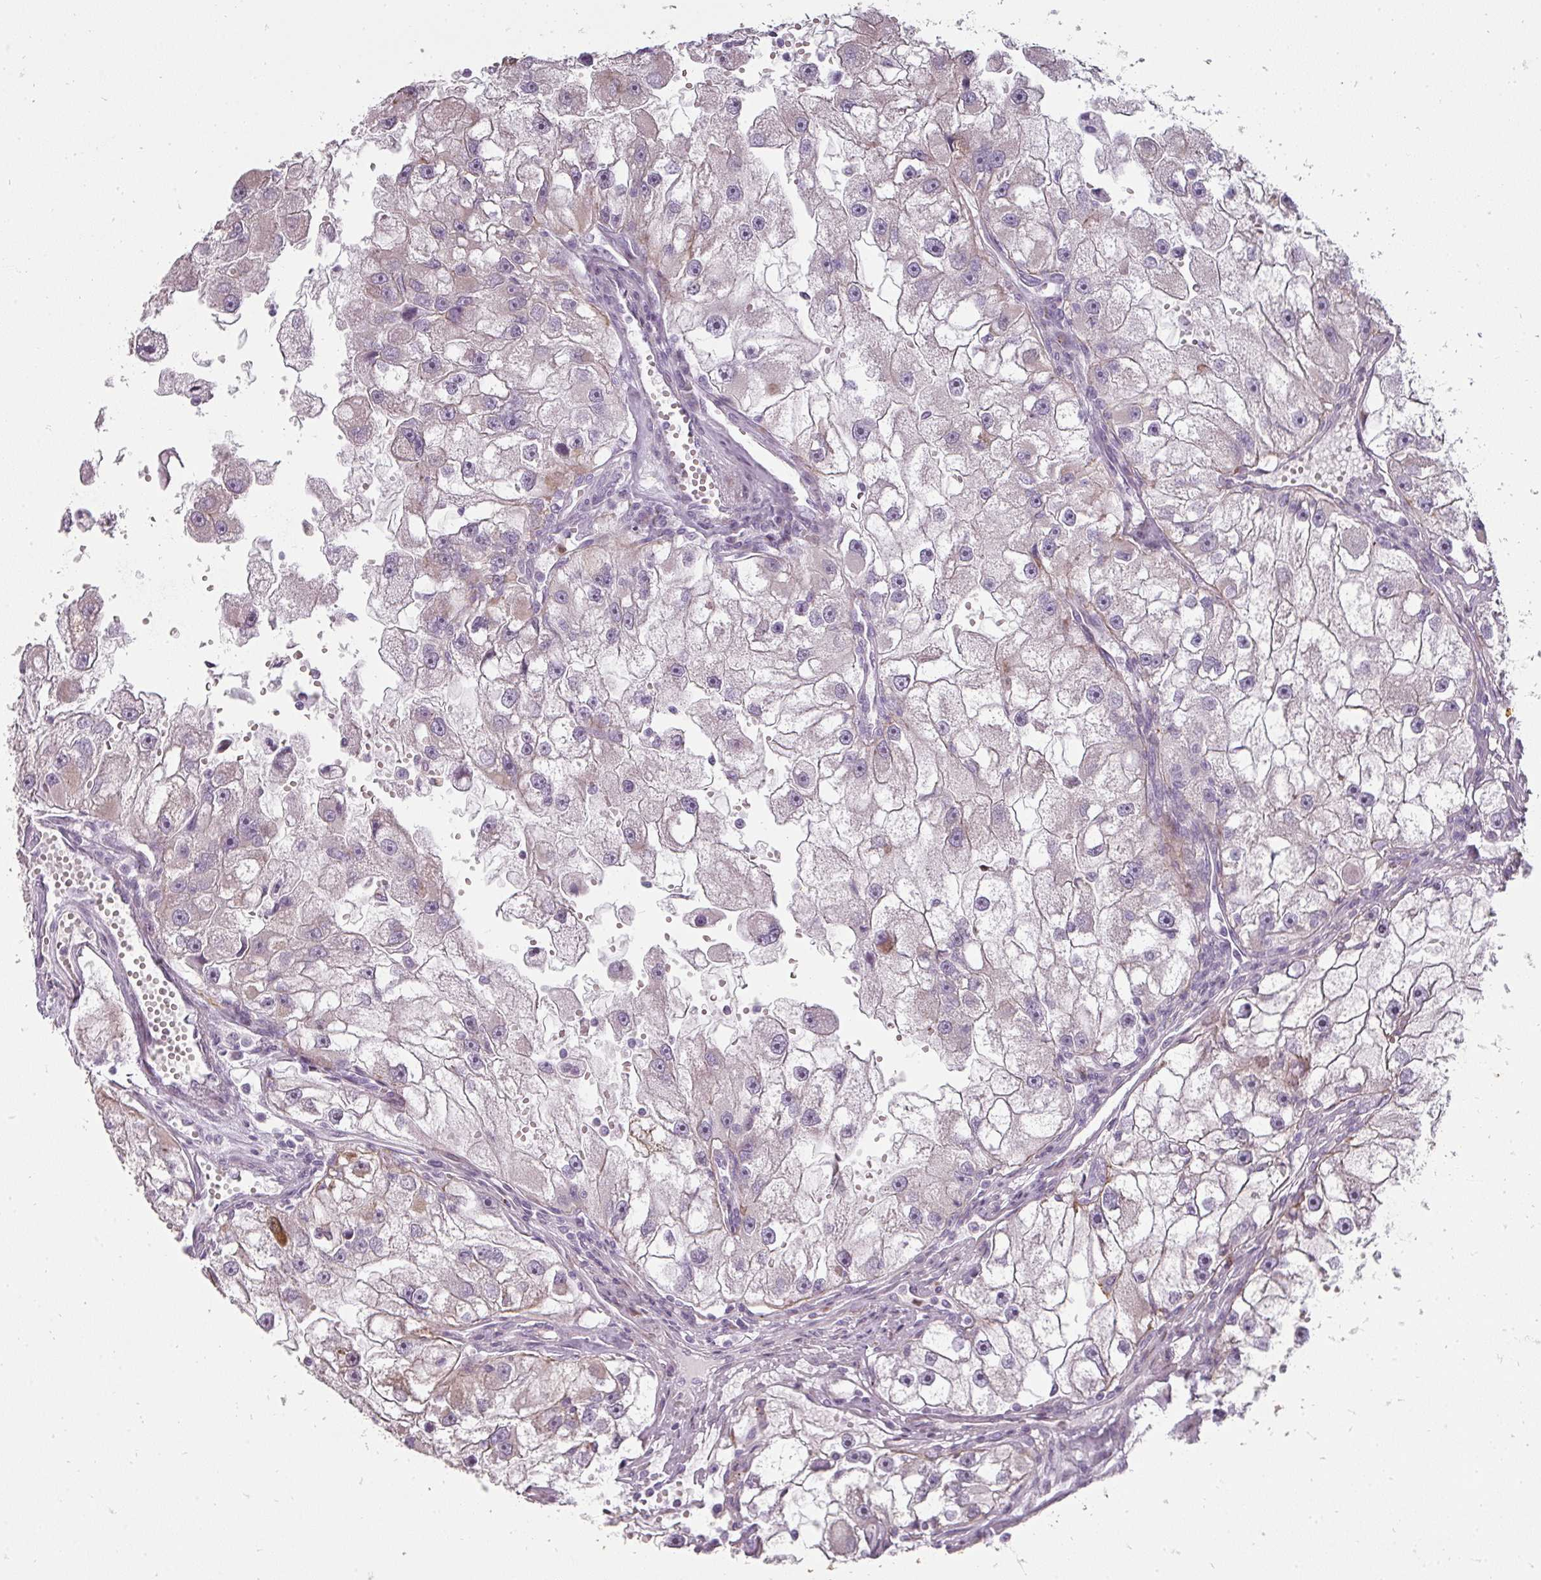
{"staining": {"intensity": "weak", "quantity": "<25%", "location": "cytoplasmic/membranous"}, "tissue": "renal cancer", "cell_type": "Tumor cells", "image_type": "cancer", "snomed": [{"axis": "morphology", "description": "Adenocarcinoma, NOS"}, {"axis": "topography", "description": "Kidney"}], "caption": "Tumor cells show no significant positivity in renal cancer. (DAB immunohistochemistry with hematoxylin counter stain).", "gene": "BIK", "patient": {"sex": "male", "age": 63}}